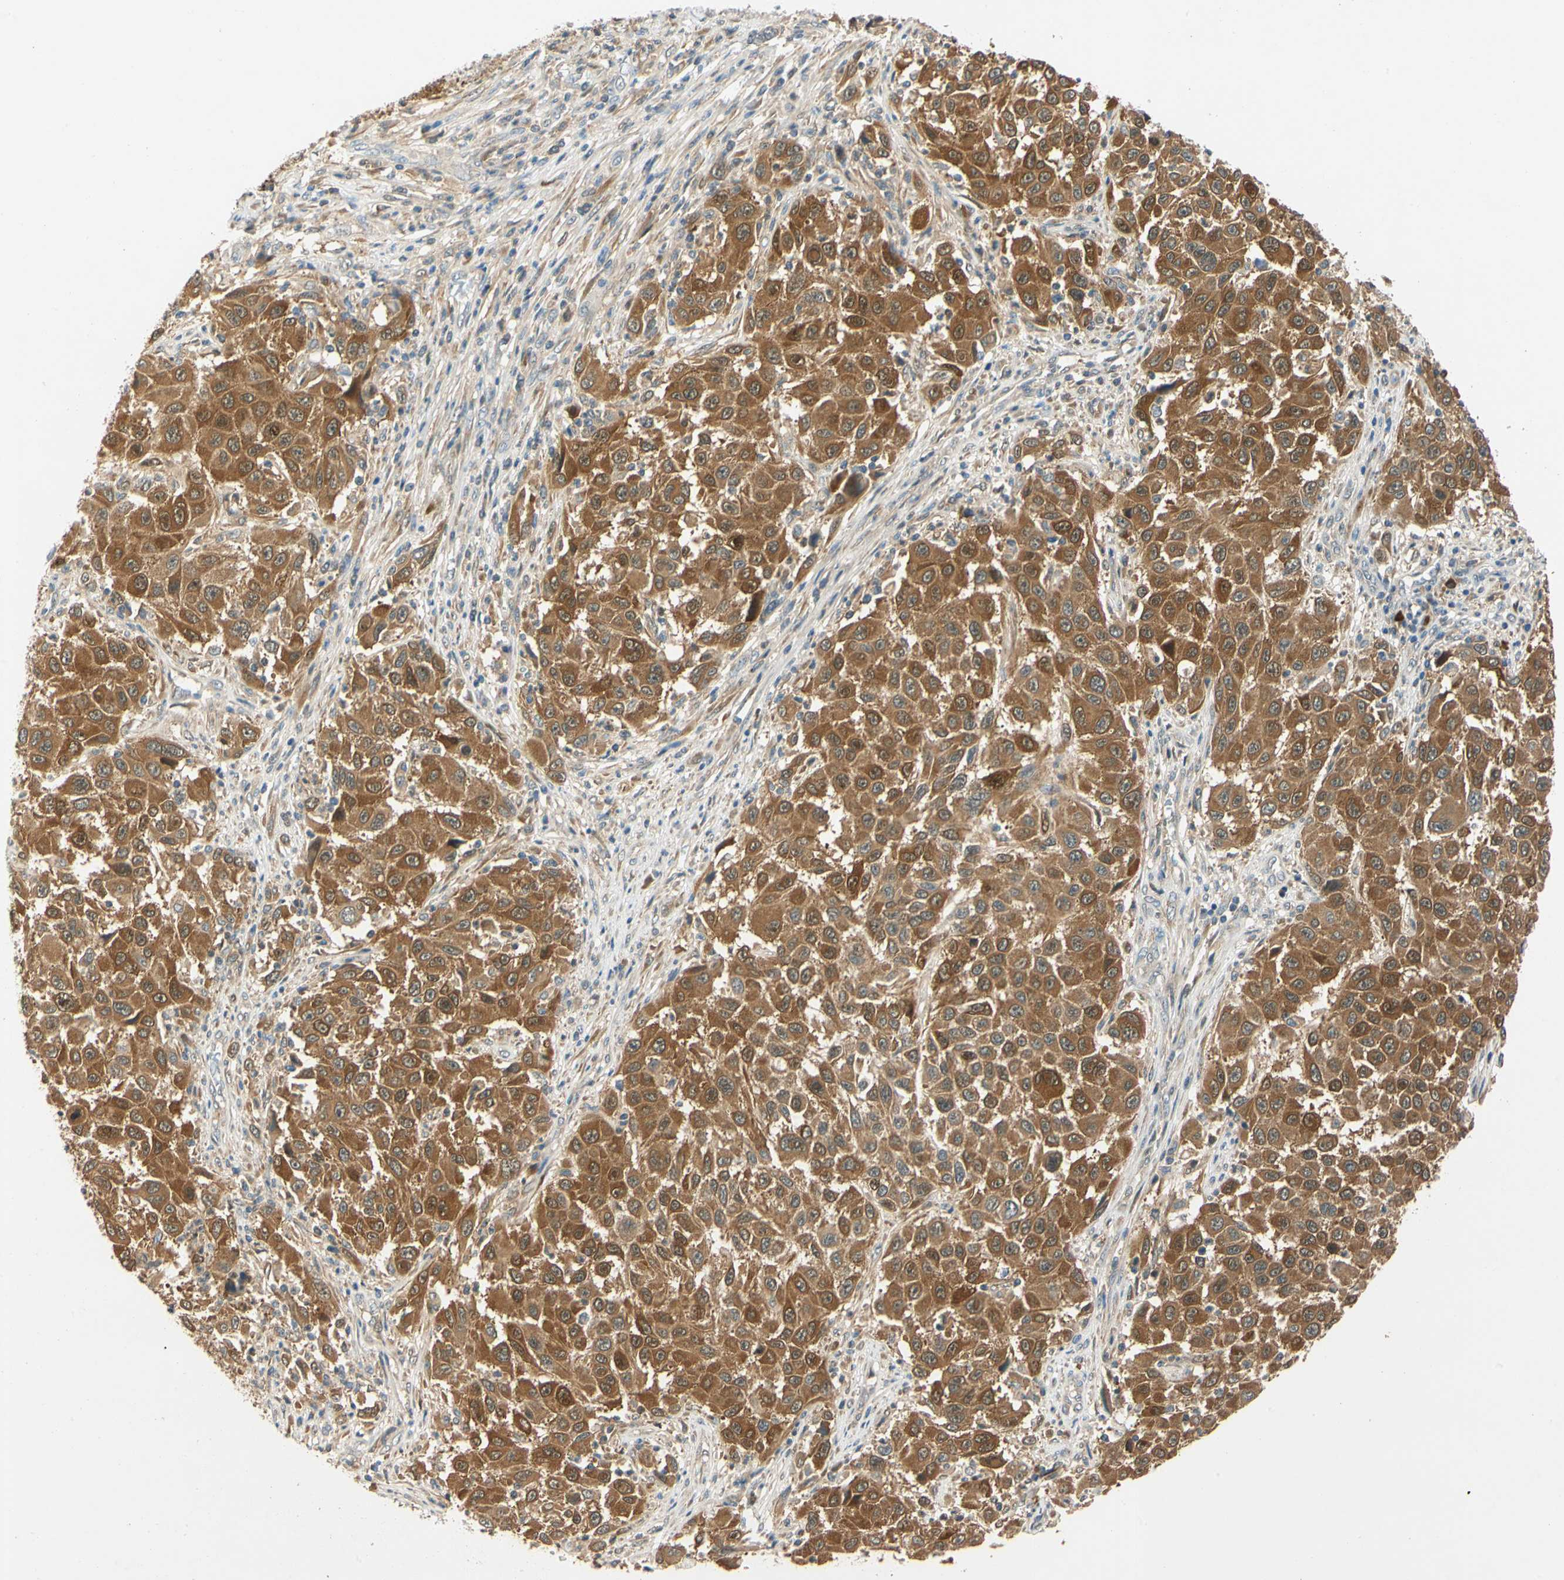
{"staining": {"intensity": "strong", "quantity": ">75%", "location": "cytoplasmic/membranous"}, "tissue": "melanoma", "cell_type": "Tumor cells", "image_type": "cancer", "snomed": [{"axis": "morphology", "description": "Malignant melanoma, Metastatic site"}, {"axis": "topography", "description": "Lymph node"}], "caption": "The photomicrograph demonstrates staining of malignant melanoma (metastatic site), revealing strong cytoplasmic/membranous protein expression (brown color) within tumor cells.", "gene": "WIPI1", "patient": {"sex": "male", "age": 61}}